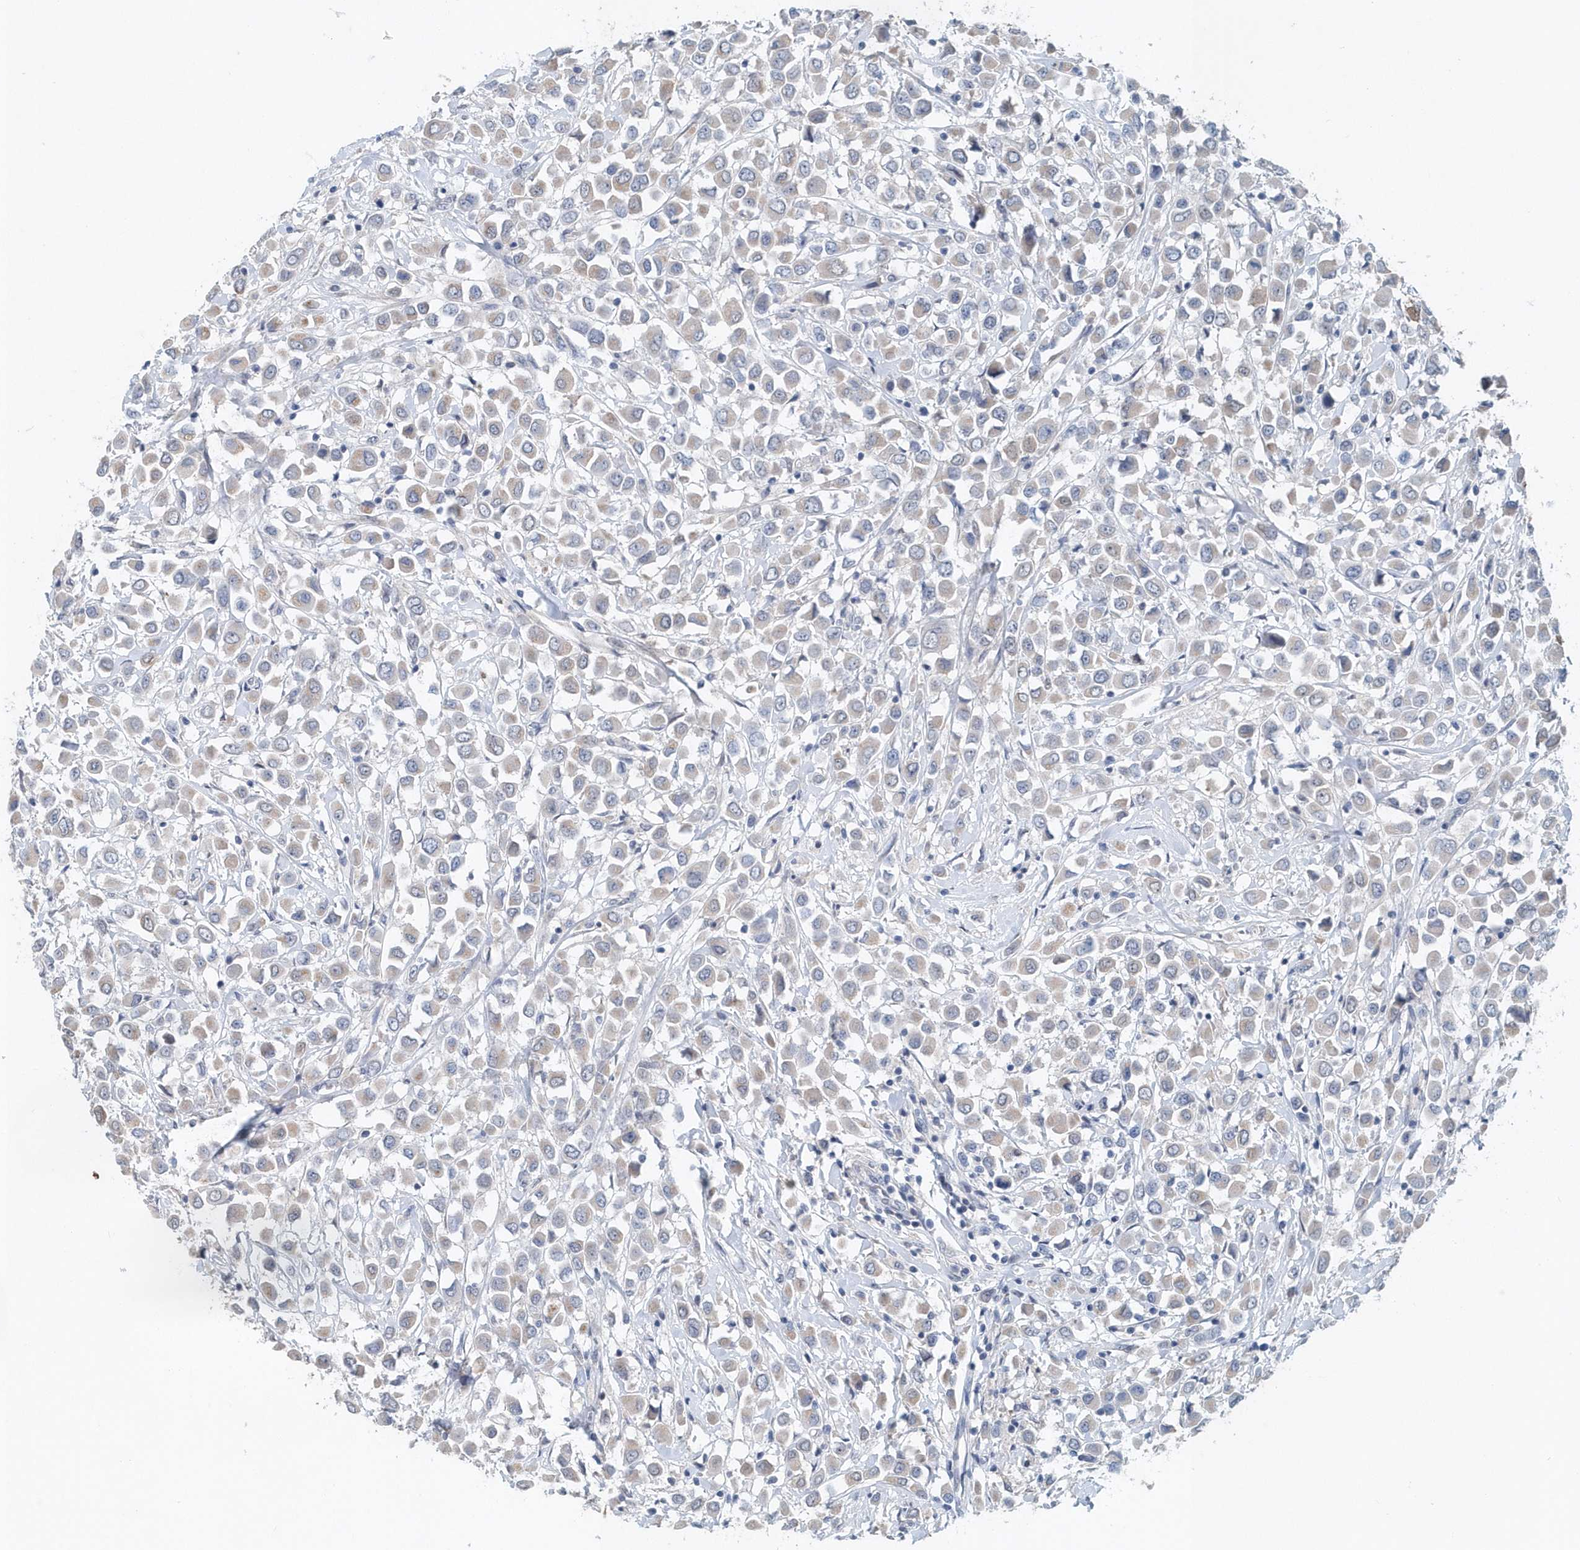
{"staining": {"intensity": "weak", "quantity": ">75%", "location": "cytoplasmic/membranous"}, "tissue": "breast cancer", "cell_type": "Tumor cells", "image_type": "cancer", "snomed": [{"axis": "morphology", "description": "Duct carcinoma"}, {"axis": "topography", "description": "Breast"}], "caption": "This is an image of IHC staining of invasive ductal carcinoma (breast), which shows weak positivity in the cytoplasmic/membranous of tumor cells.", "gene": "PFN2", "patient": {"sex": "female", "age": 61}}